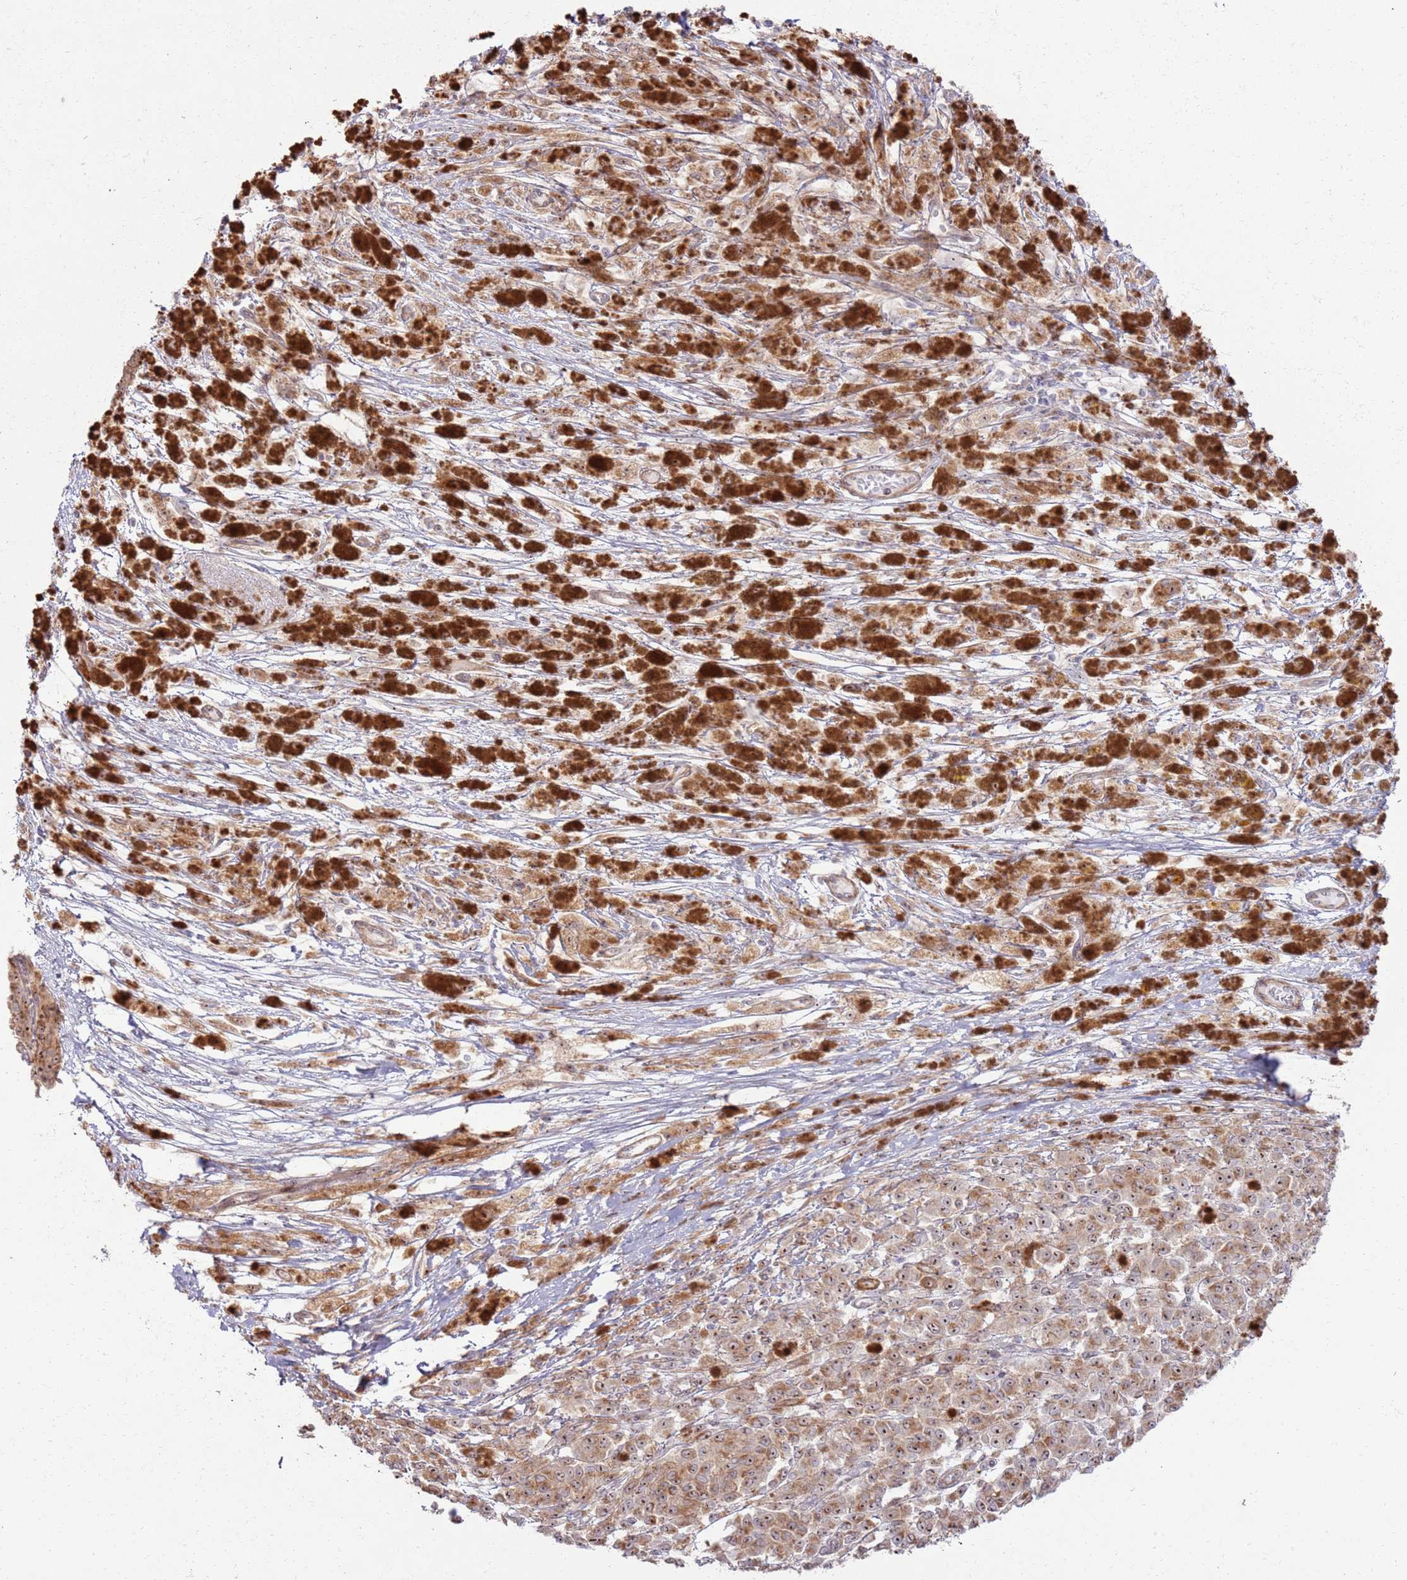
{"staining": {"intensity": "moderate", "quantity": ">75%", "location": "cytoplasmic/membranous,nuclear"}, "tissue": "melanoma", "cell_type": "Tumor cells", "image_type": "cancer", "snomed": [{"axis": "morphology", "description": "Malignant melanoma, NOS"}, {"axis": "topography", "description": "Skin"}], "caption": "Moderate cytoplasmic/membranous and nuclear protein expression is identified in about >75% of tumor cells in melanoma.", "gene": "CNPY1", "patient": {"sex": "female", "age": 52}}